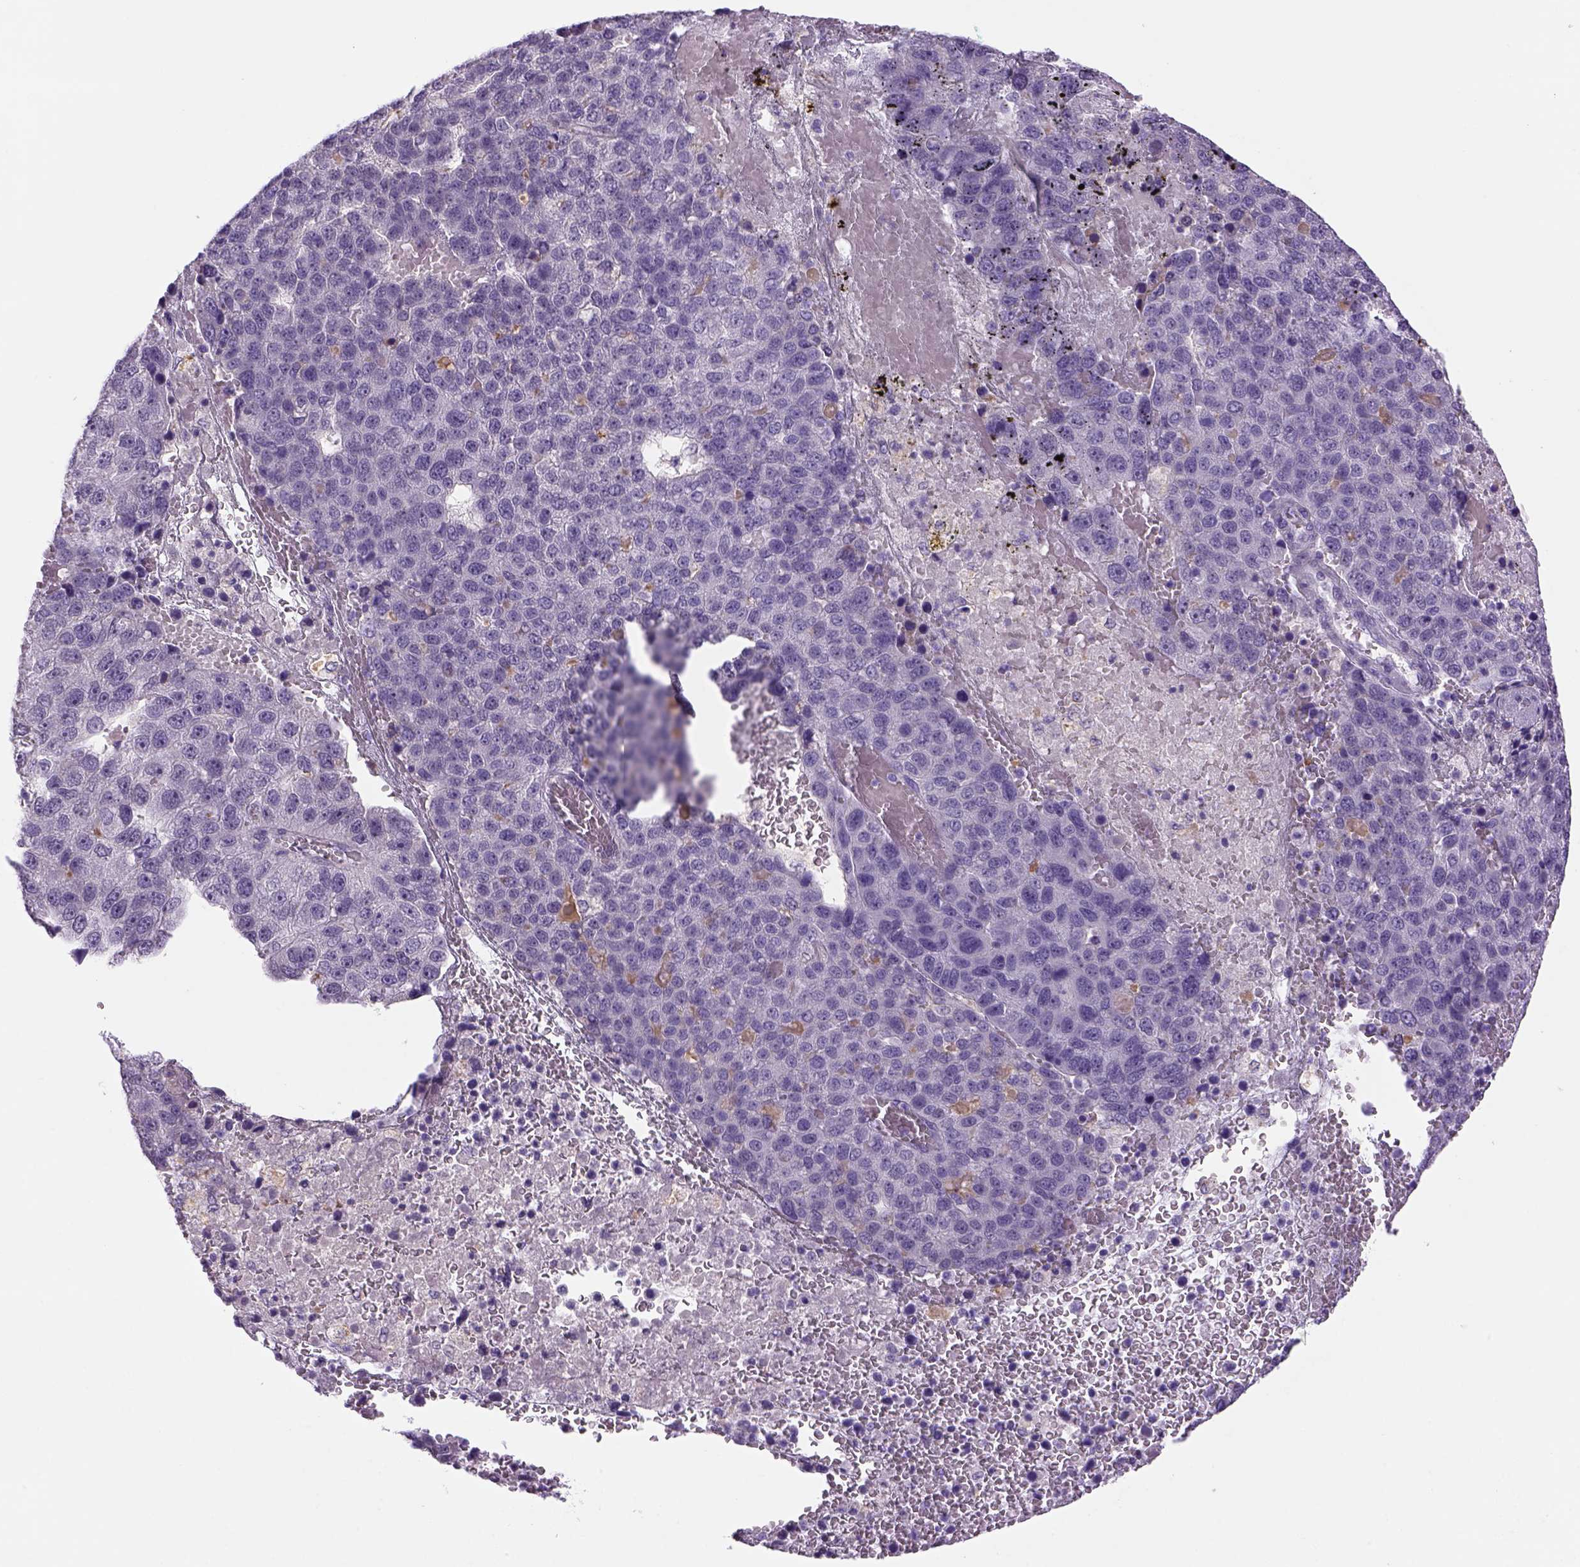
{"staining": {"intensity": "negative", "quantity": "none", "location": "none"}, "tissue": "pancreatic cancer", "cell_type": "Tumor cells", "image_type": "cancer", "snomed": [{"axis": "morphology", "description": "Adenocarcinoma, NOS"}, {"axis": "topography", "description": "Pancreas"}], "caption": "Immunohistochemical staining of human pancreatic cancer demonstrates no significant expression in tumor cells.", "gene": "DBH", "patient": {"sex": "female", "age": 61}}